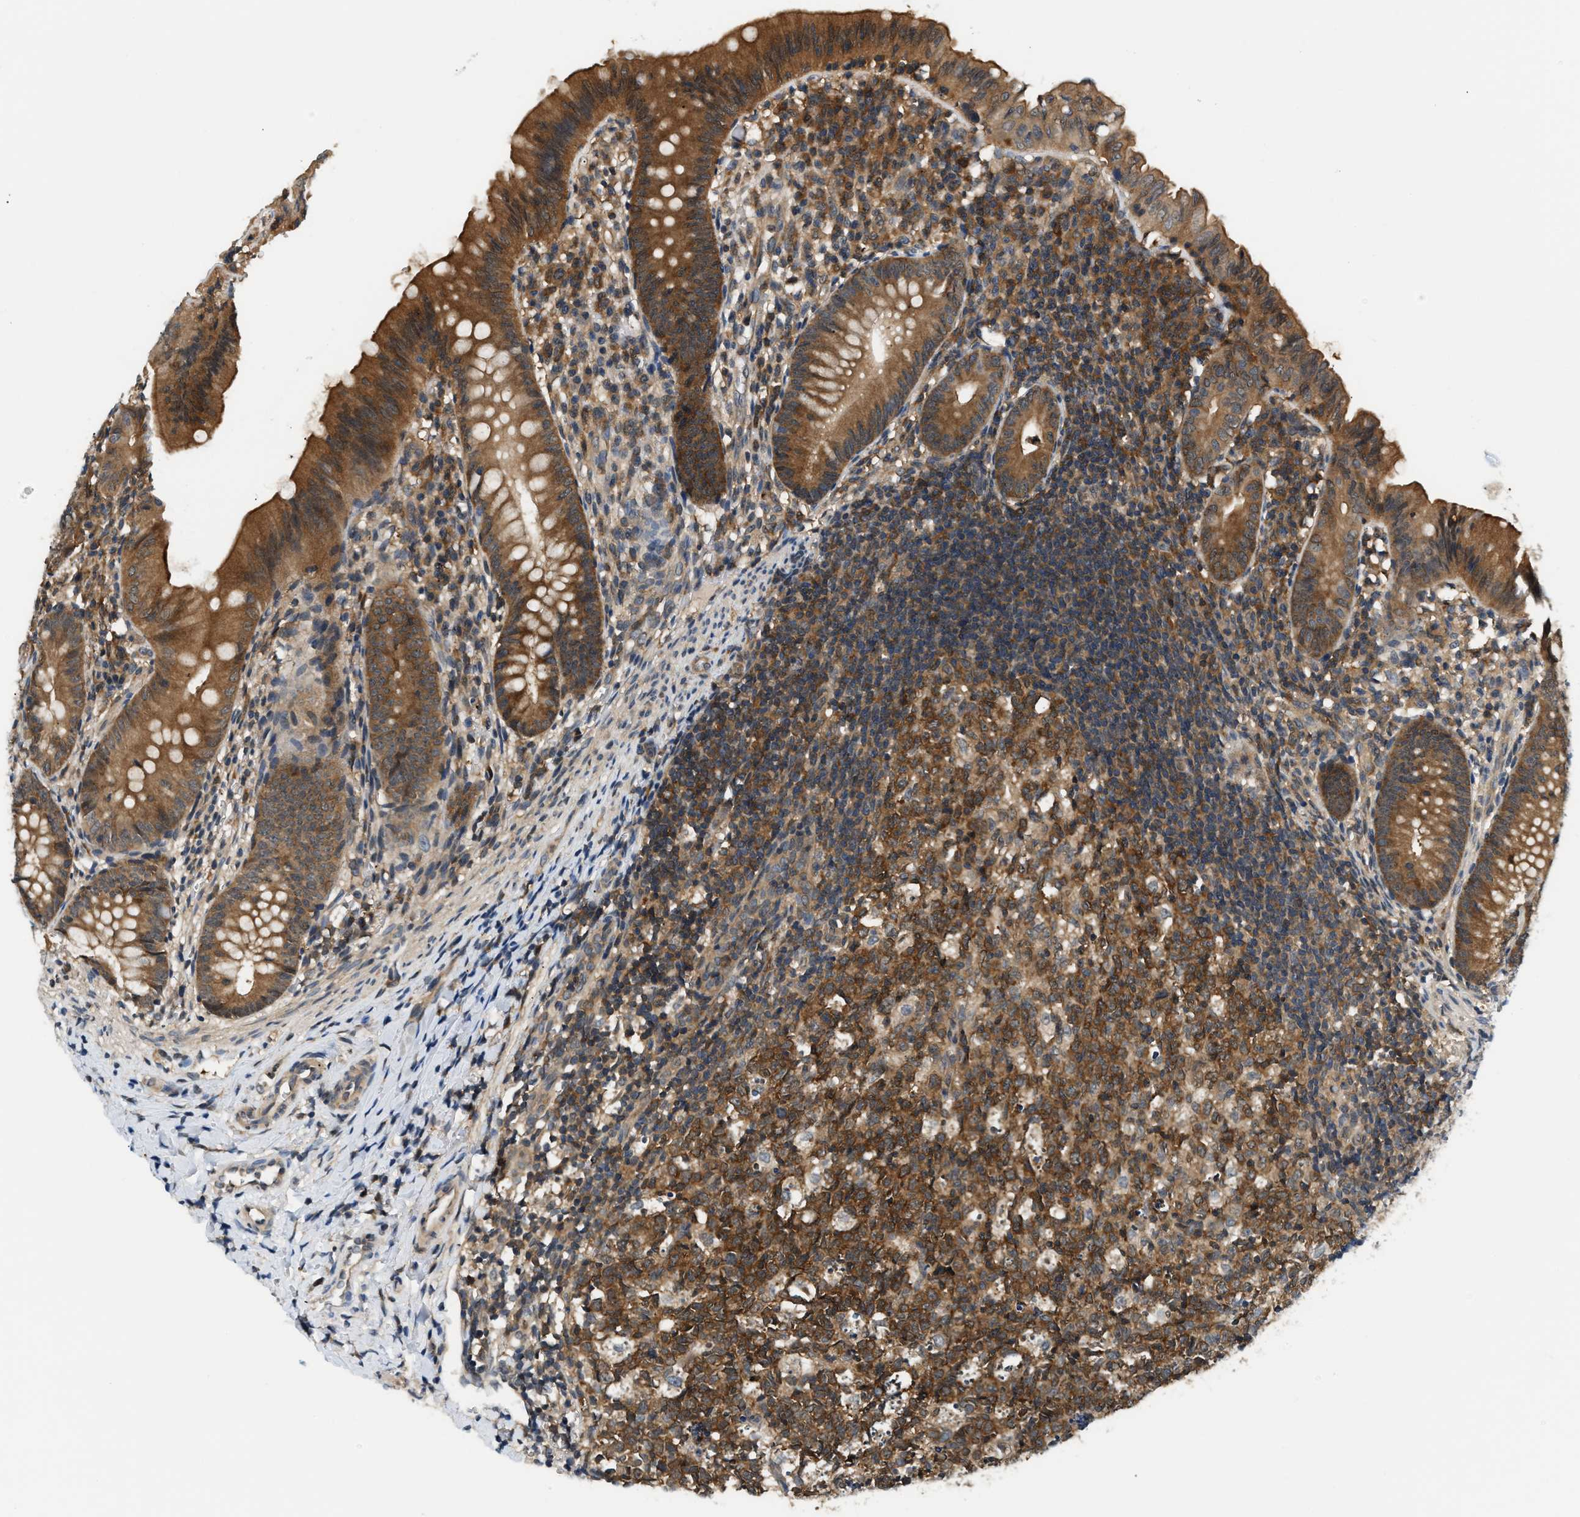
{"staining": {"intensity": "strong", "quantity": ">75%", "location": "cytoplasmic/membranous,nuclear"}, "tissue": "appendix", "cell_type": "Glandular cells", "image_type": "normal", "snomed": [{"axis": "morphology", "description": "Normal tissue, NOS"}, {"axis": "topography", "description": "Appendix"}], "caption": "Unremarkable appendix was stained to show a protein in brown. There is high levels of strong cytoplasmic/membranous,nuclear expression in about >75% of glandular cells.", "gene": "EIF4EBP2", "patient": {"sex": "male", "age": 1}}